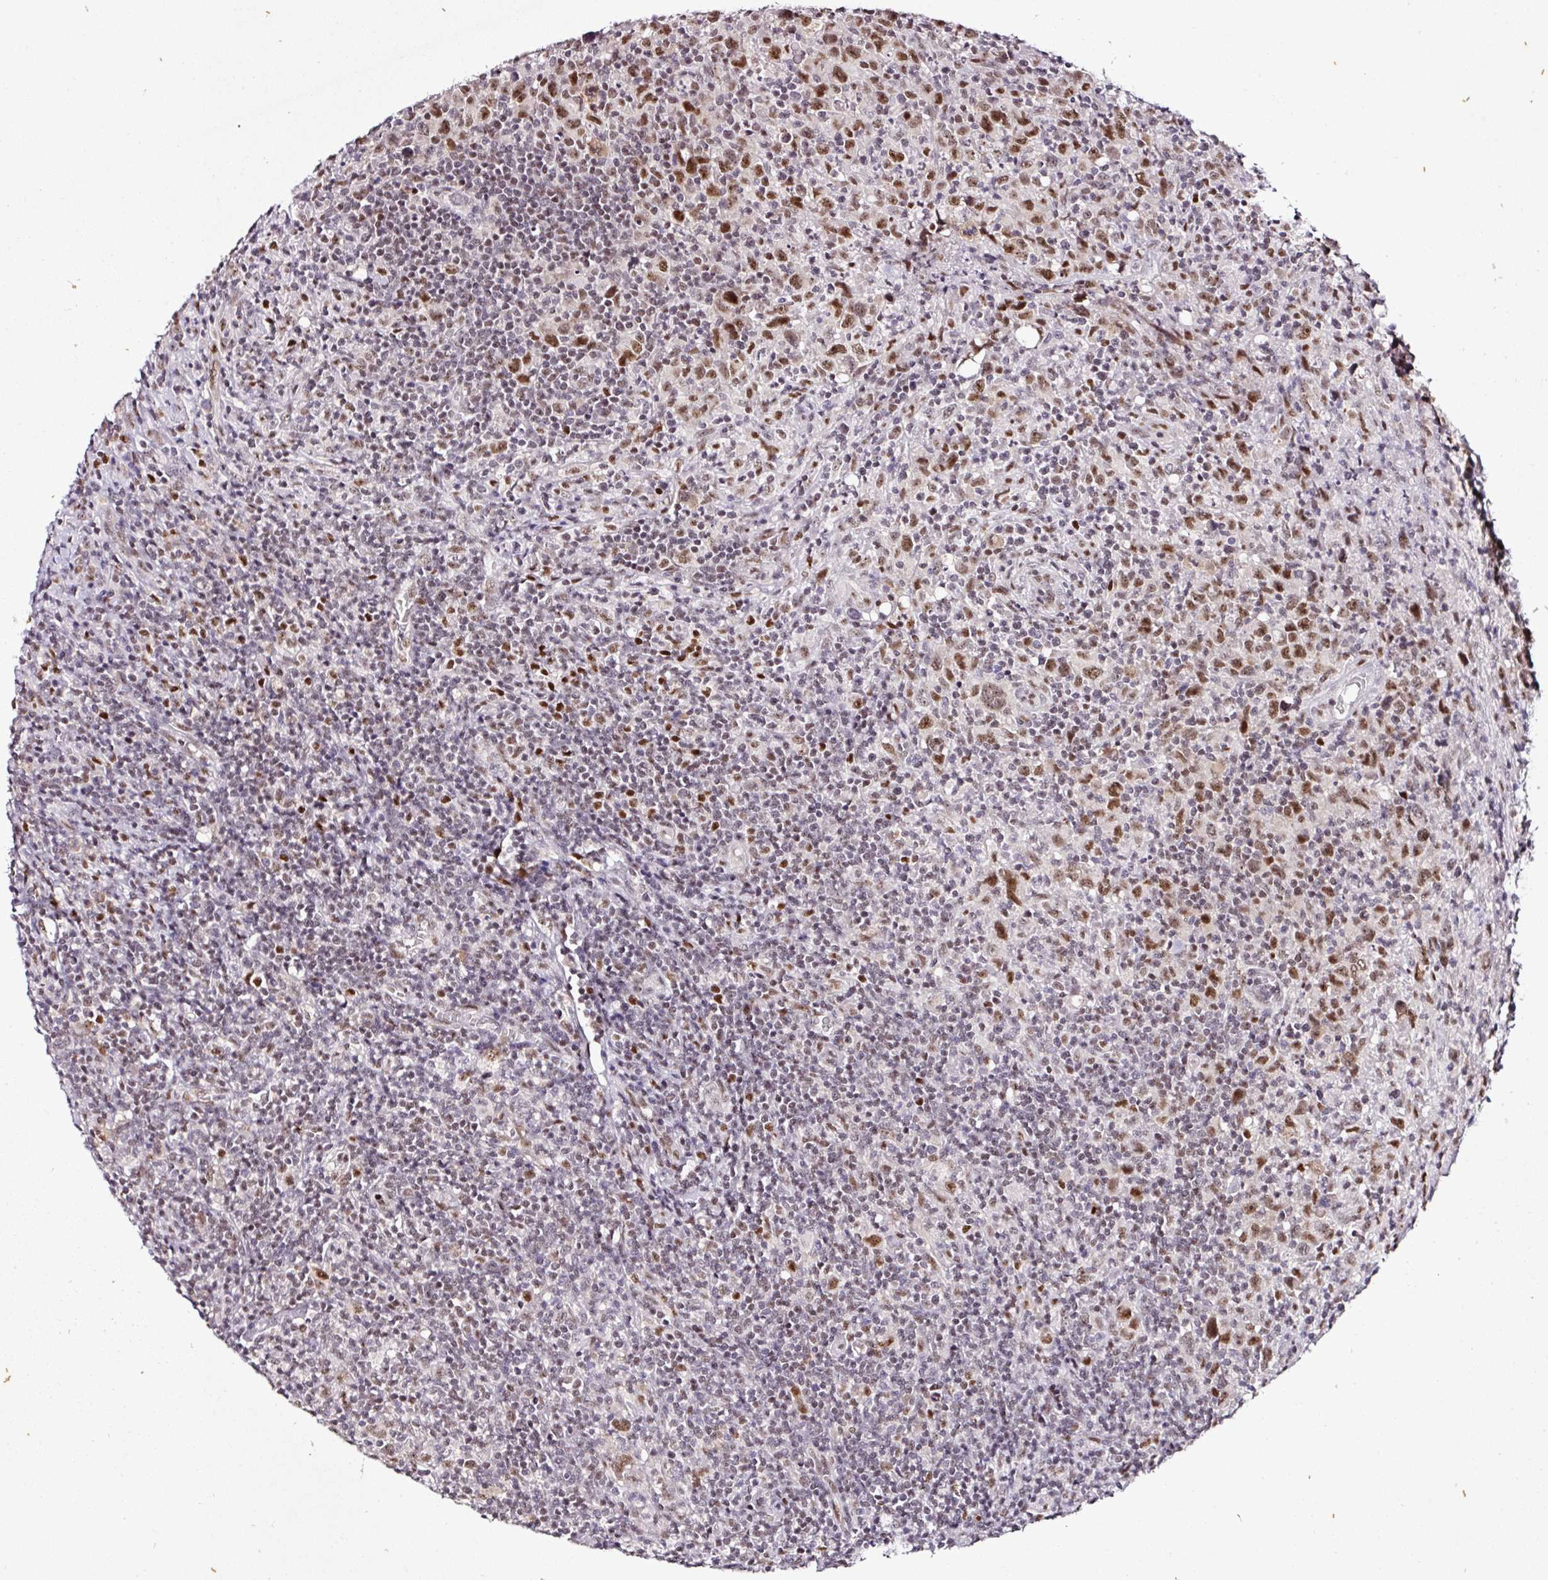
{"staining": {"intensity": "moderate", "quantity": ">75%", "location": "nuclear"}, "tissue": "lymphoma", "cell_type": "Tumor cells", "image_type": "cancer", "snomed": [{"axis": "morphology", "description": "Hodgkin's disease, NOS"}, {"axis": "topography", "description": "Lymph node"}], "caption": "DAB (3,3'-diaminobenzidine) immunohistochemical staining of lymphoma displays moderate nuclear protein positivity in about >75% of tumor cells. (Stains: DAB in brown, nuclei in blue, Microscopy: brightfield microscopy at high magnification).", "gene": "KLF16", "patient": {"sex": "female", "age": 18}}